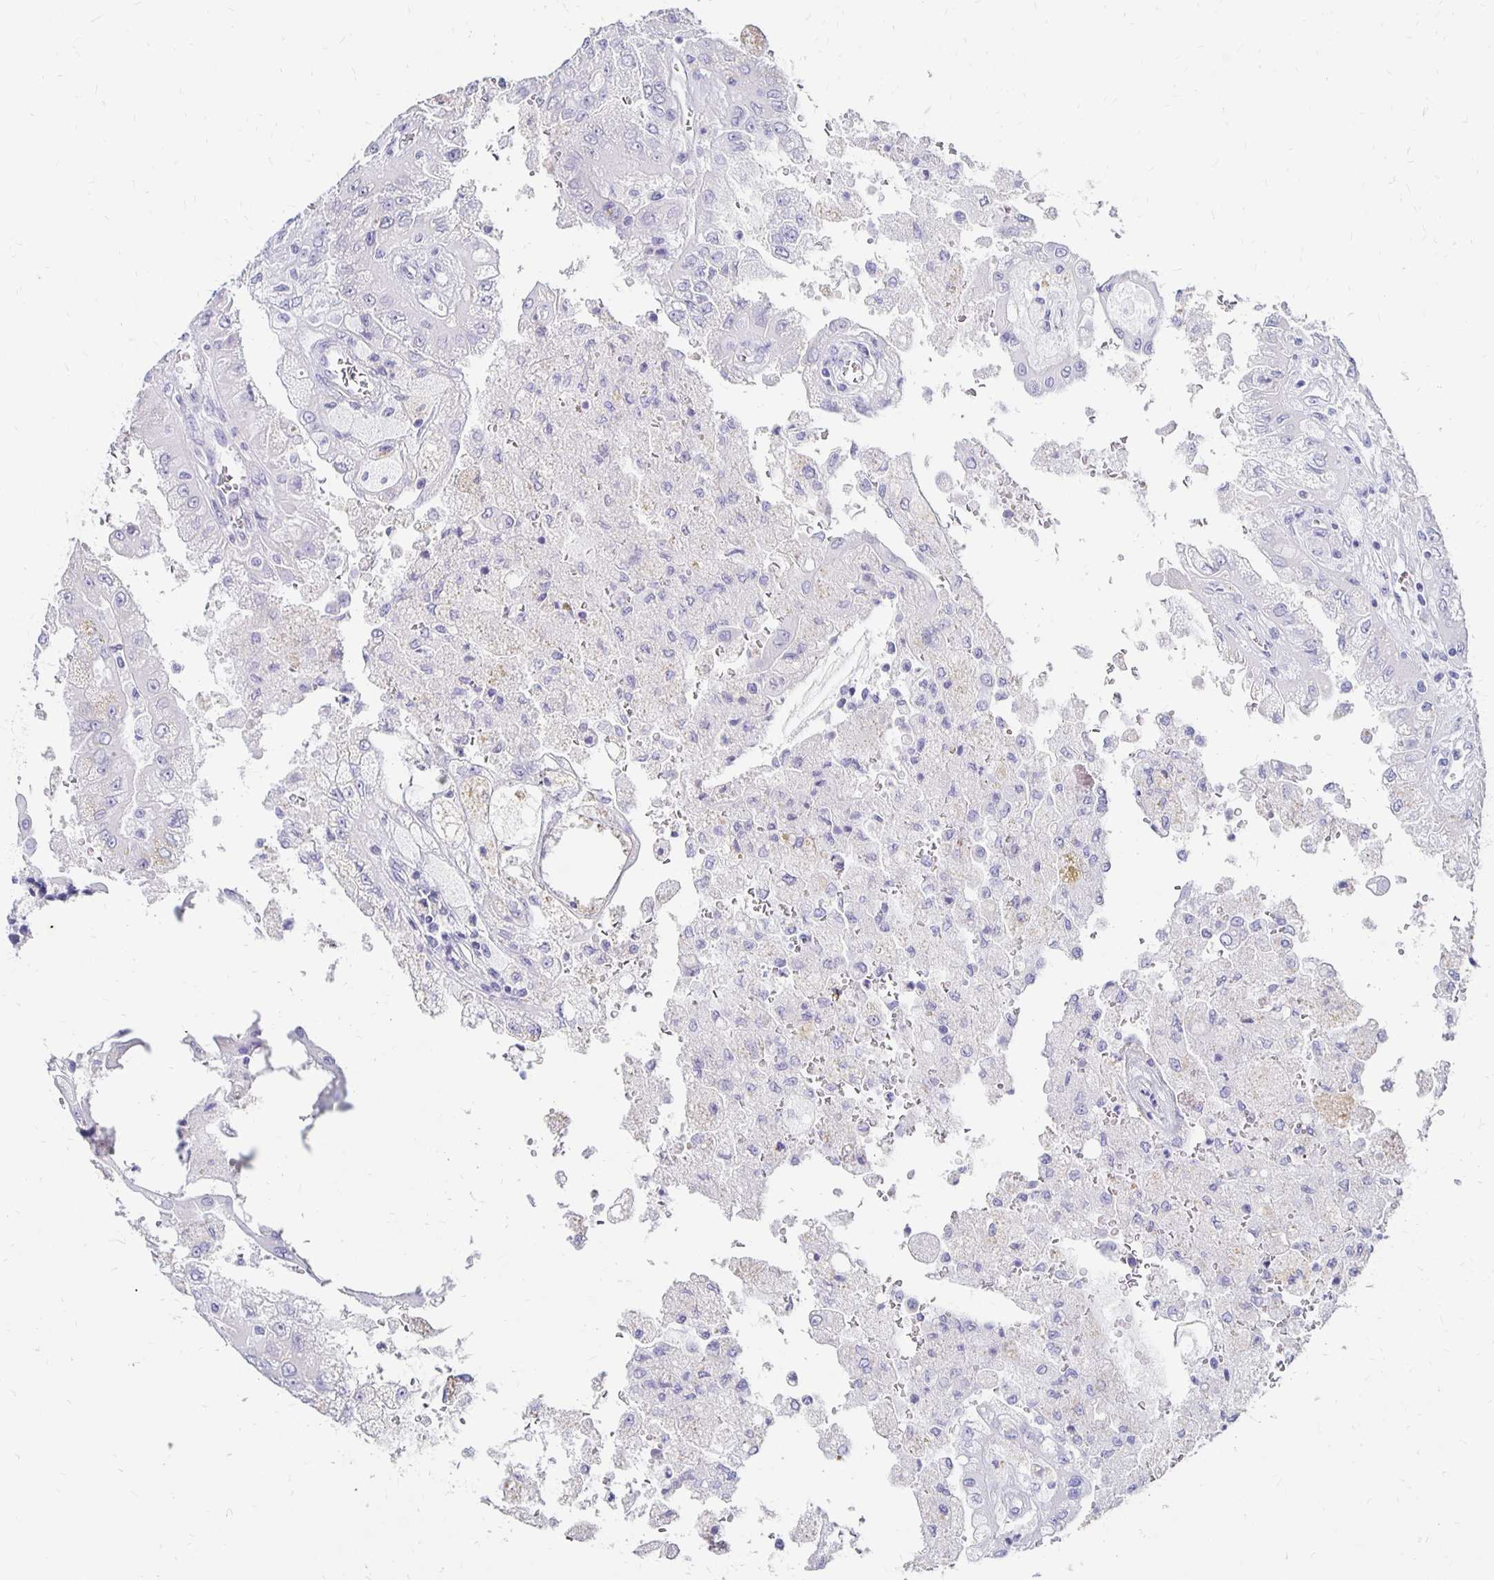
{"staining": {"intensity": "negative", "quantity": "none", "location": "none"}, "tissue": "renal cancer", "cell_type": "Tumor cells", "image_type": "cancer", "snomed": [{"axis": "morphology", "description": "Adenocarcinoma, NOS"}, {"axis": "topography", "description": "Kidney"}], "caption": "Tumor cells are negative for brown protein staining in adenocarcinoma (renal).", "gene": "SYT2", "patient": {"sex": "male", "age": 58}}